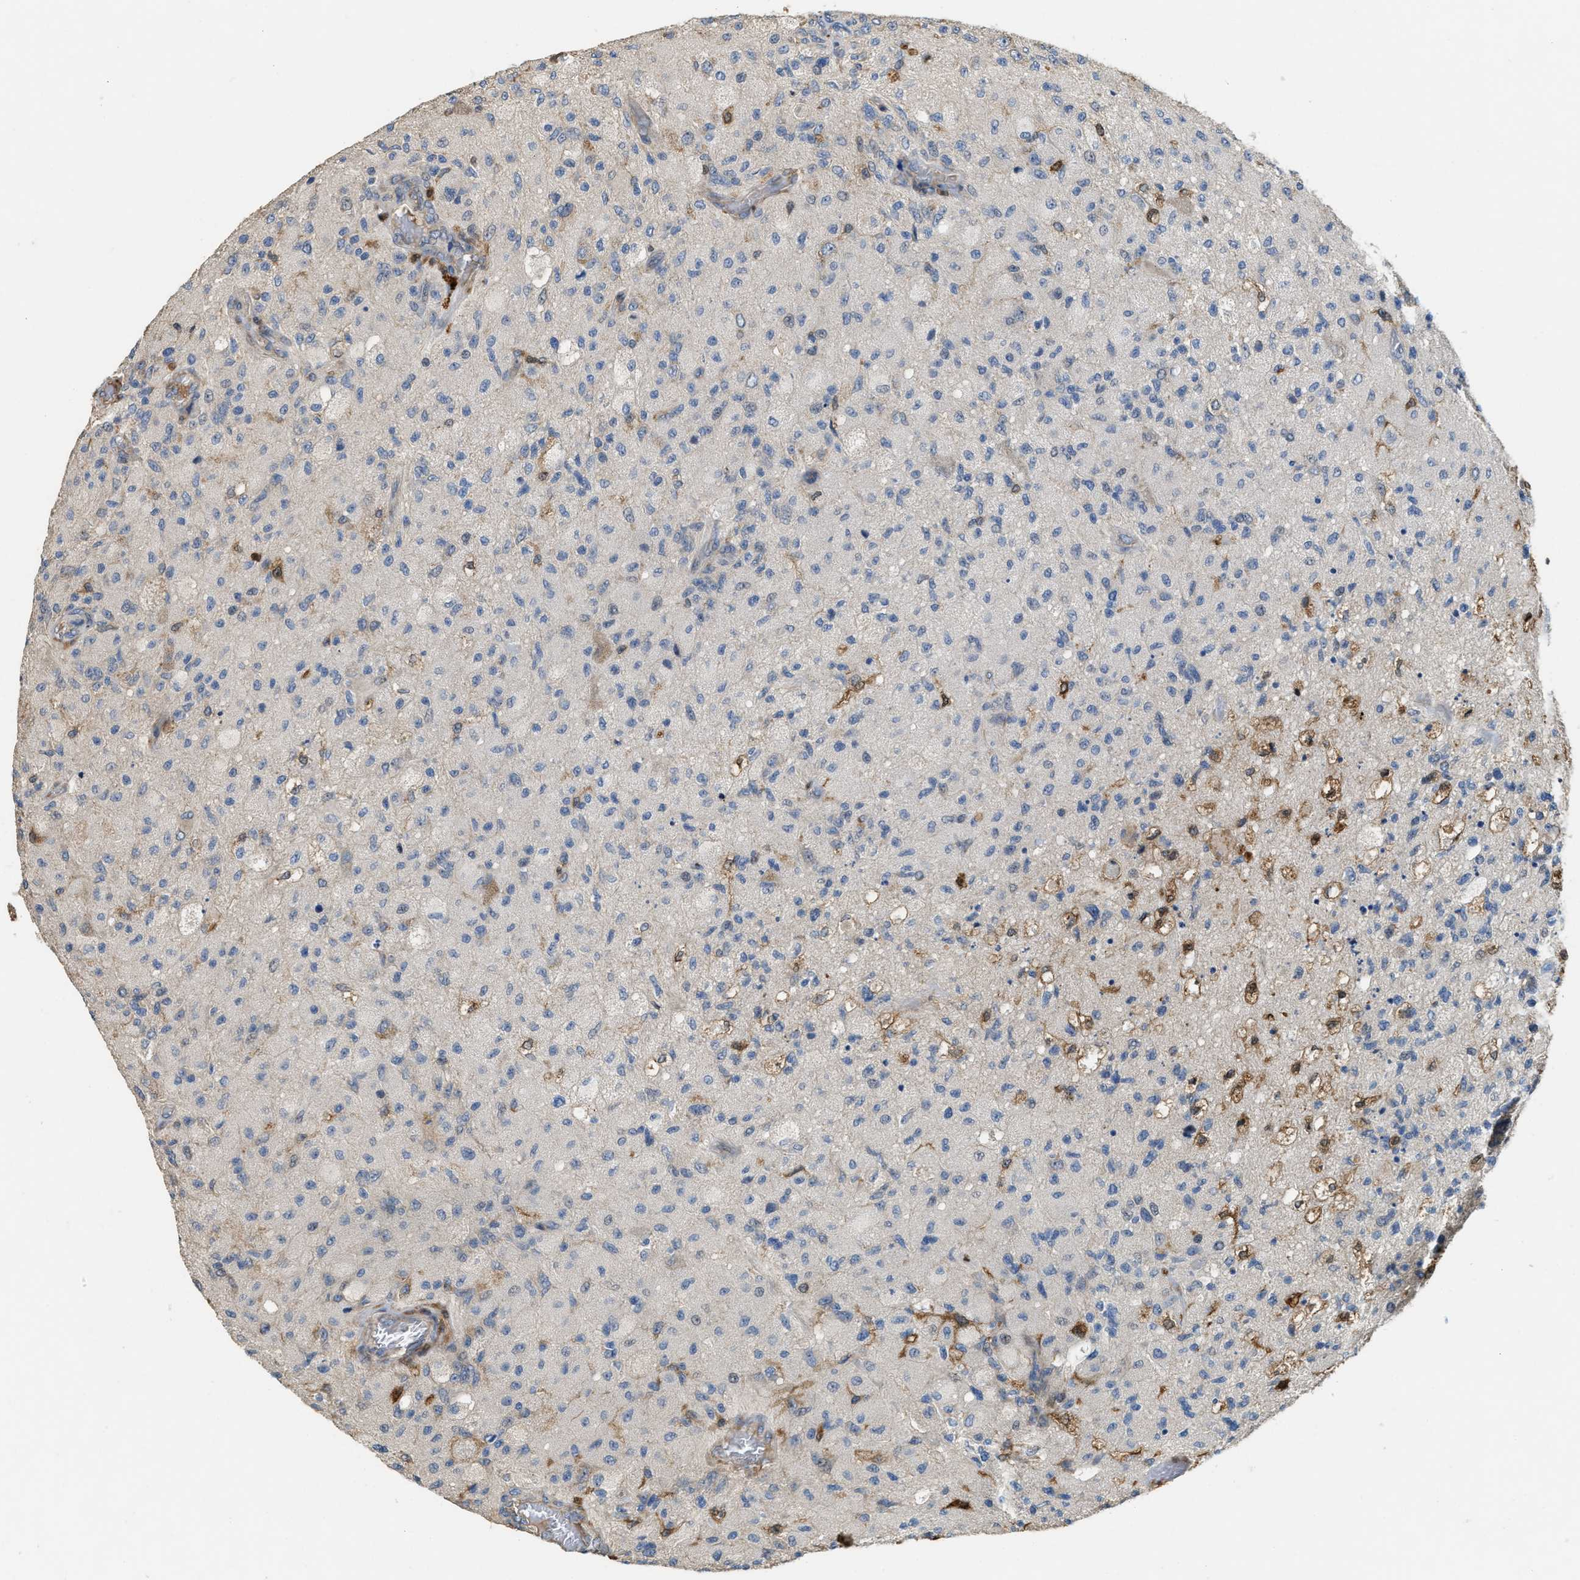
{"staining": {"intensity": "weak", "quantity": "<25%", "location": "cytoplasmic/membranous"}, "tissue": "glioma", "cell_type": "Tumor cells", "image_type": "cancer", "snomed": [{"axis": "morphology", "description": "Normal tissue, NOS"}, {"axis": "morphology", "description": "Glioma, malignant, High grade"}, {"axis": "topography", "description": "Cerebral cortex"}], "caption": "Histopathology image shows no significant protein expression in tumor cells of high-grade glioma (malignant).", "gene": "SERPINB5", "patient": {"sex": "male", "age": 77}}